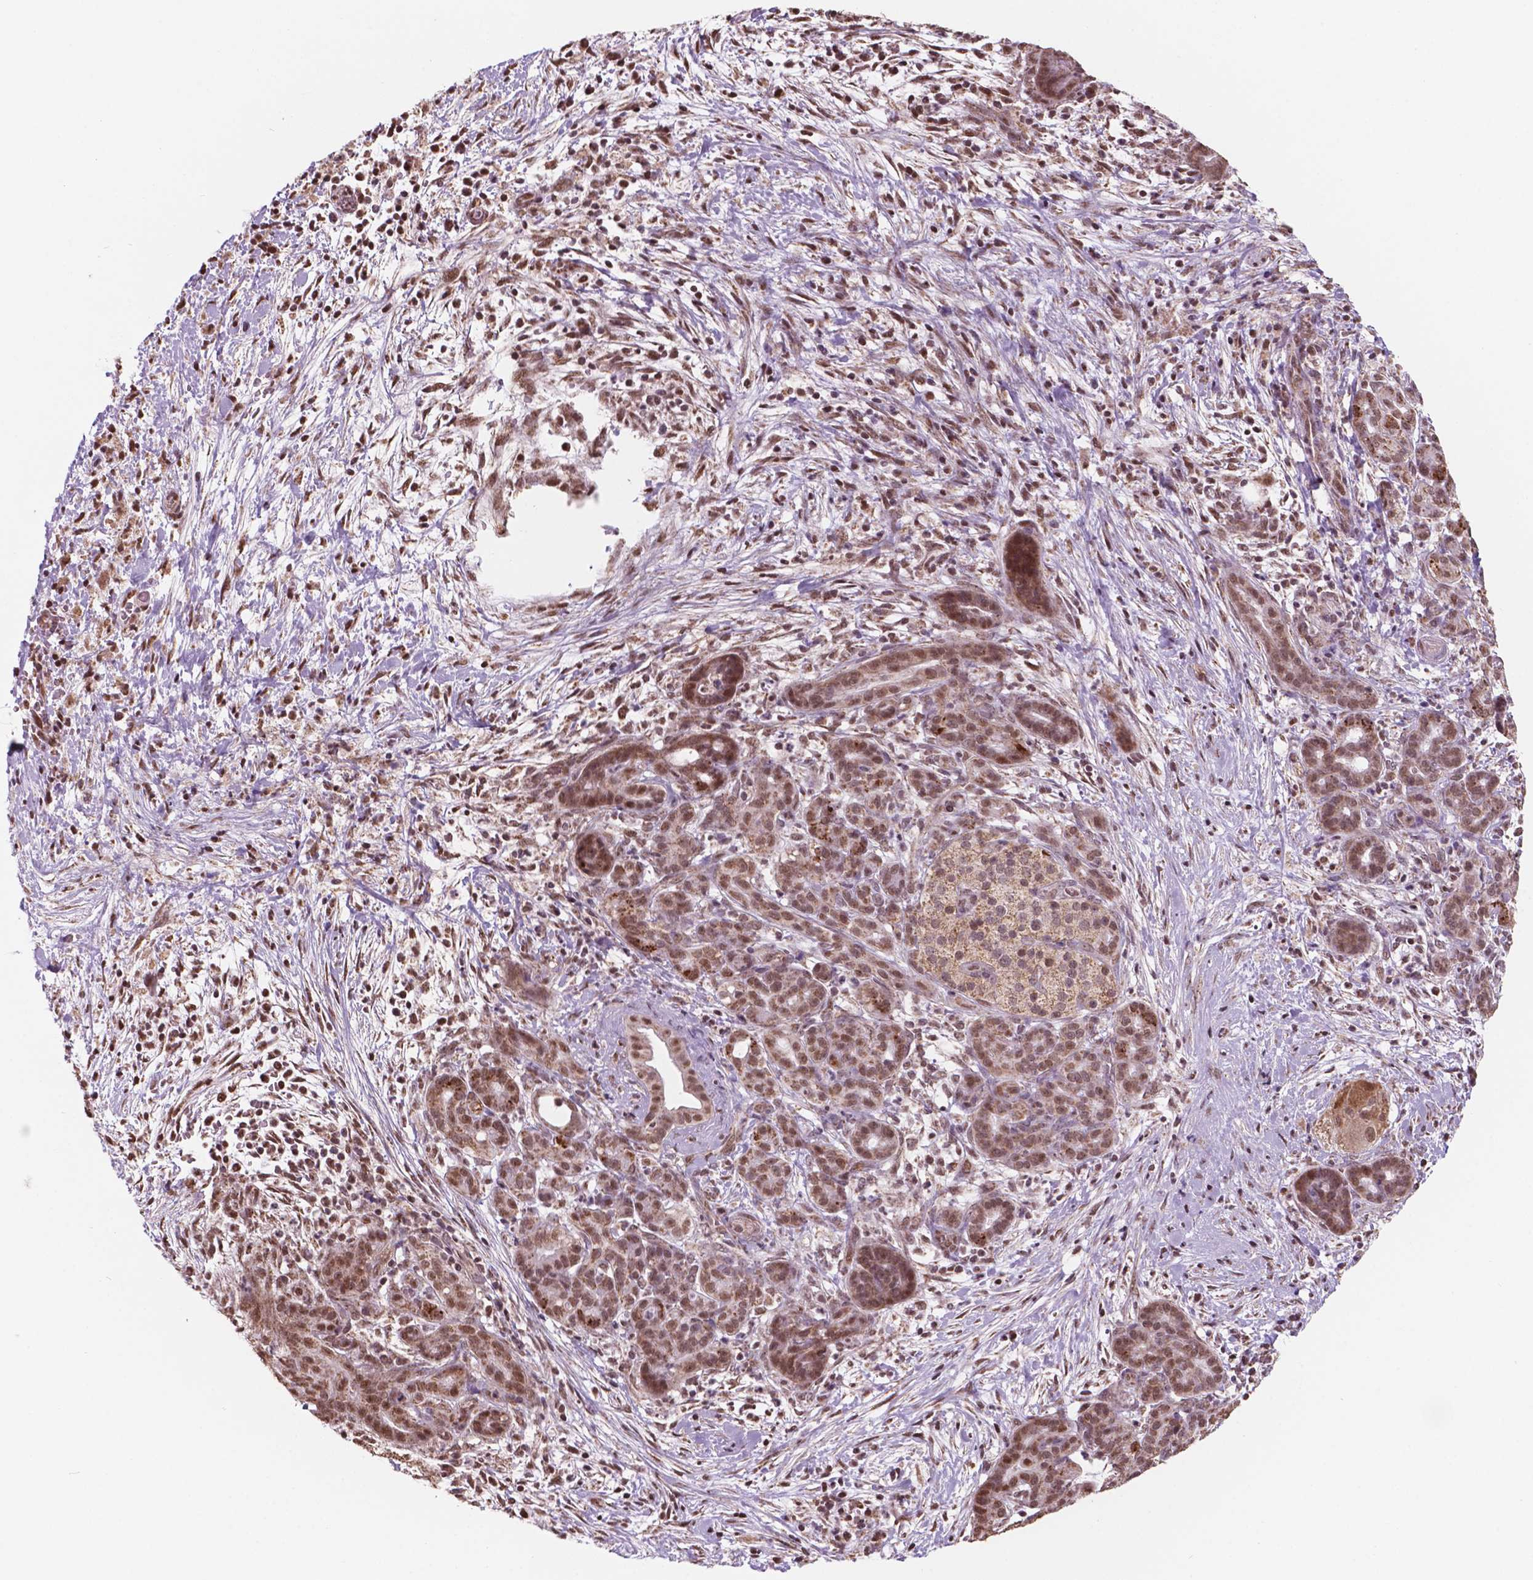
{"staining": {"intensity": "moderate", "quantity": ">75%", "location": "cytoplasmic/membranous,nuclear"}, "tissue": "pancreatic cancer", "cell_type": "Tumor cells", "image_type": "cancer", "snomed": [{"axis": "morphology", "description": "Adenocarcinoma, NOS"}, {"axis": "topography", "description": "Pancreas"}], "caption": "Moderate cytoplasmic/membranous and nuclear staining is identified in about >75% of tumor cells in adenocarcinoma (pancreatic).", "gene": "NDUFA10", "patient": {"sex": "male", "age": 44}}